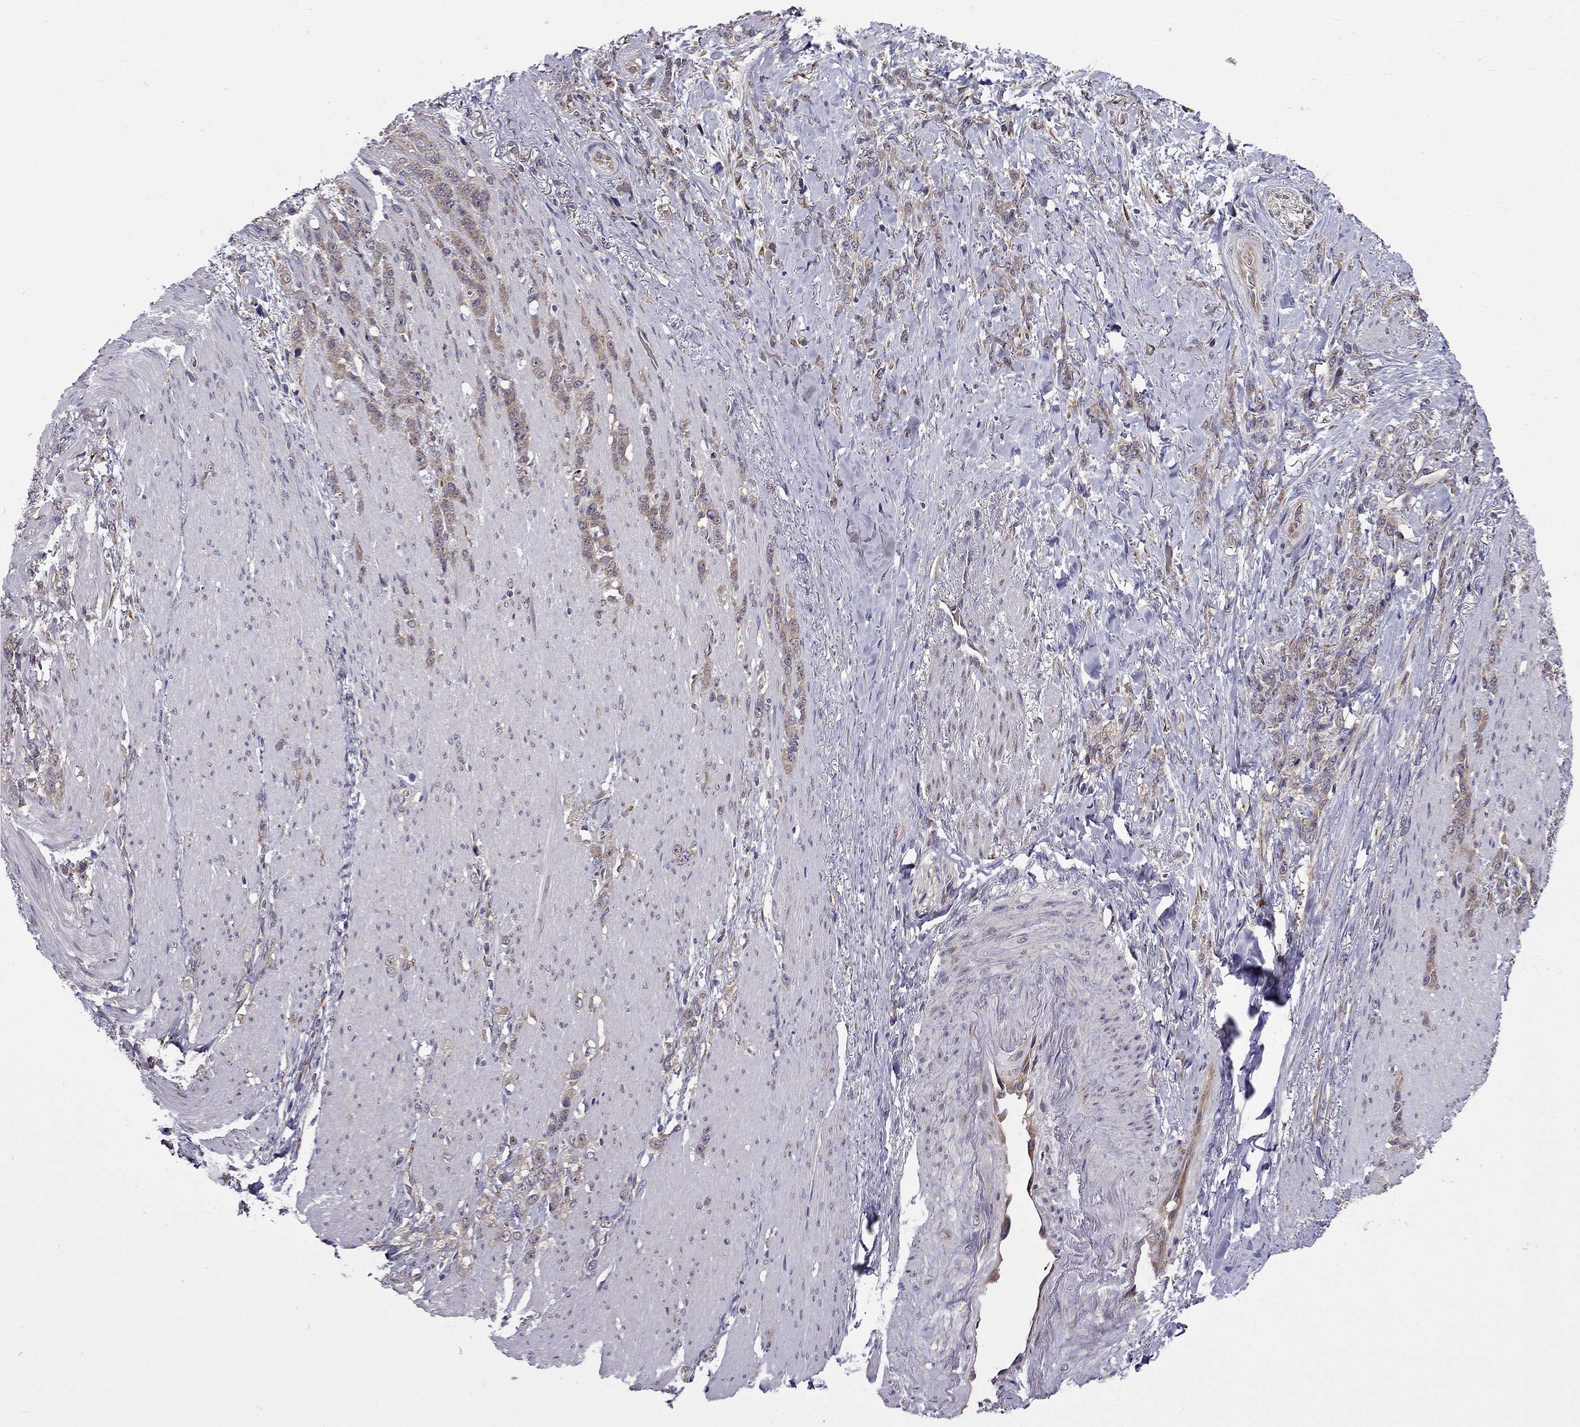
{"staining": {"intensity": "weak", "quantity": ">75%", "location": "cytoplasmic/membranous"}, "tissue": "stomach cancer", "cell_type": "Tumor cells", "image_type": "cancer", "snomed": [{"axis": "morphology", "description": "Adenocarcinoma, NOS"}, {"axis": "topography", "description": "Stomach, lower"}], "caption": "High-magnification brightfield microscopy of stomach cancer (adenocarcinoma) stained with DAB (3,3'-diaminobenzidine) (brown) and counterstained with hematoxylin (blue). tumor cells exhibit weak cytoplasmic/membranous positivity is appreciated in approximately>75% of cells. The staining was performed using DAB to visualize the protein expression in brown, while the nuclei were stained in blue with hematoxylin (Magnification: 20x).", "gene": "ARHGEF28", "patient": {"sex": "male", "age": 88}}